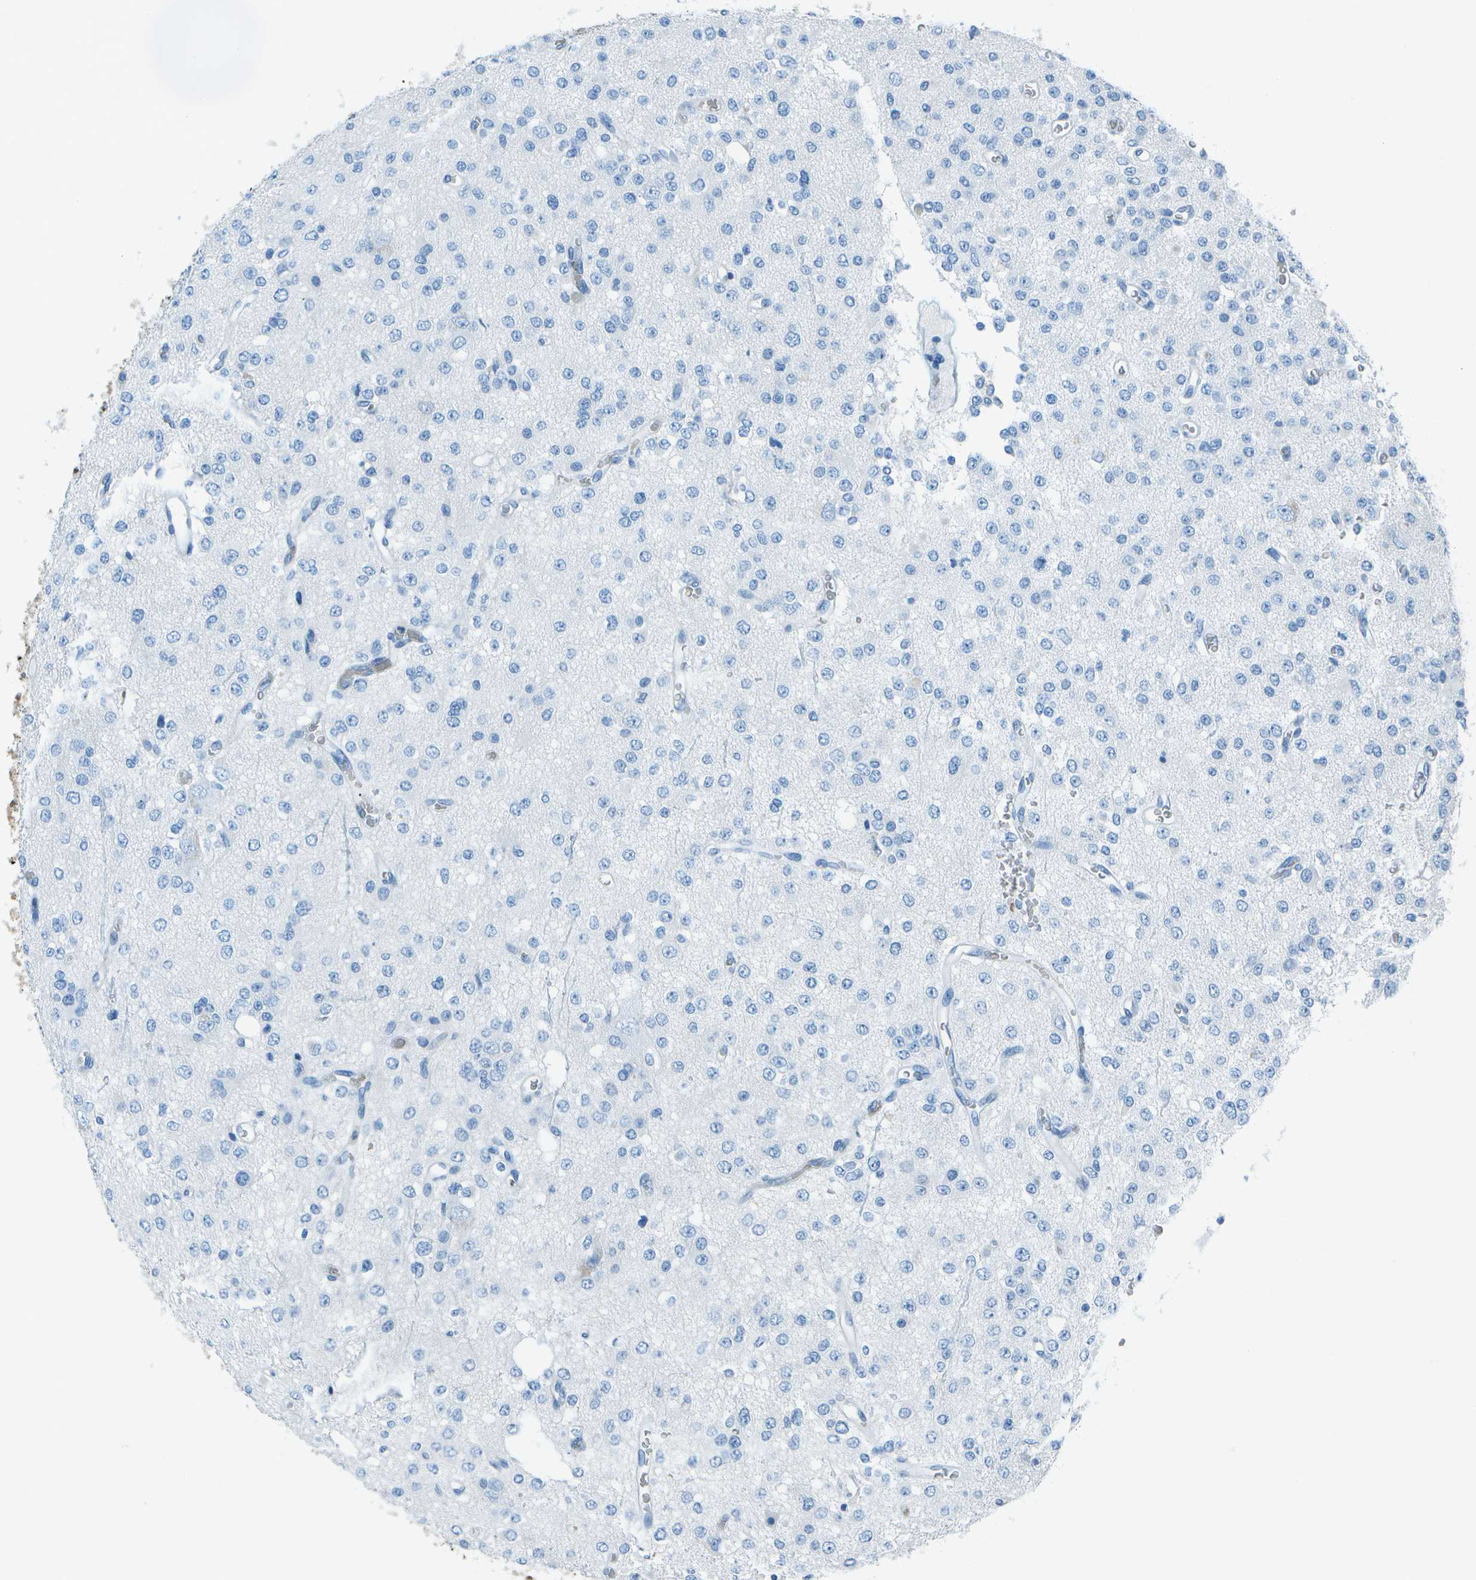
{"staining": {"intensity": "negative", "quantity": "none", "location": "none"}, "tissue": "glioma", "cell_type": "Tumor cells", "image_type": "cancer", "snomed": [{"axis": "morphology", "description": "Glioma, malignant, Low grade"}, {"axis": "topography", "description": "Brain"}], "caption": "Tumor cells show no significant protein expression in malignant low-grade glioma.", "gene": "ASL", "patient": {"sex": "male", "age": 38}}